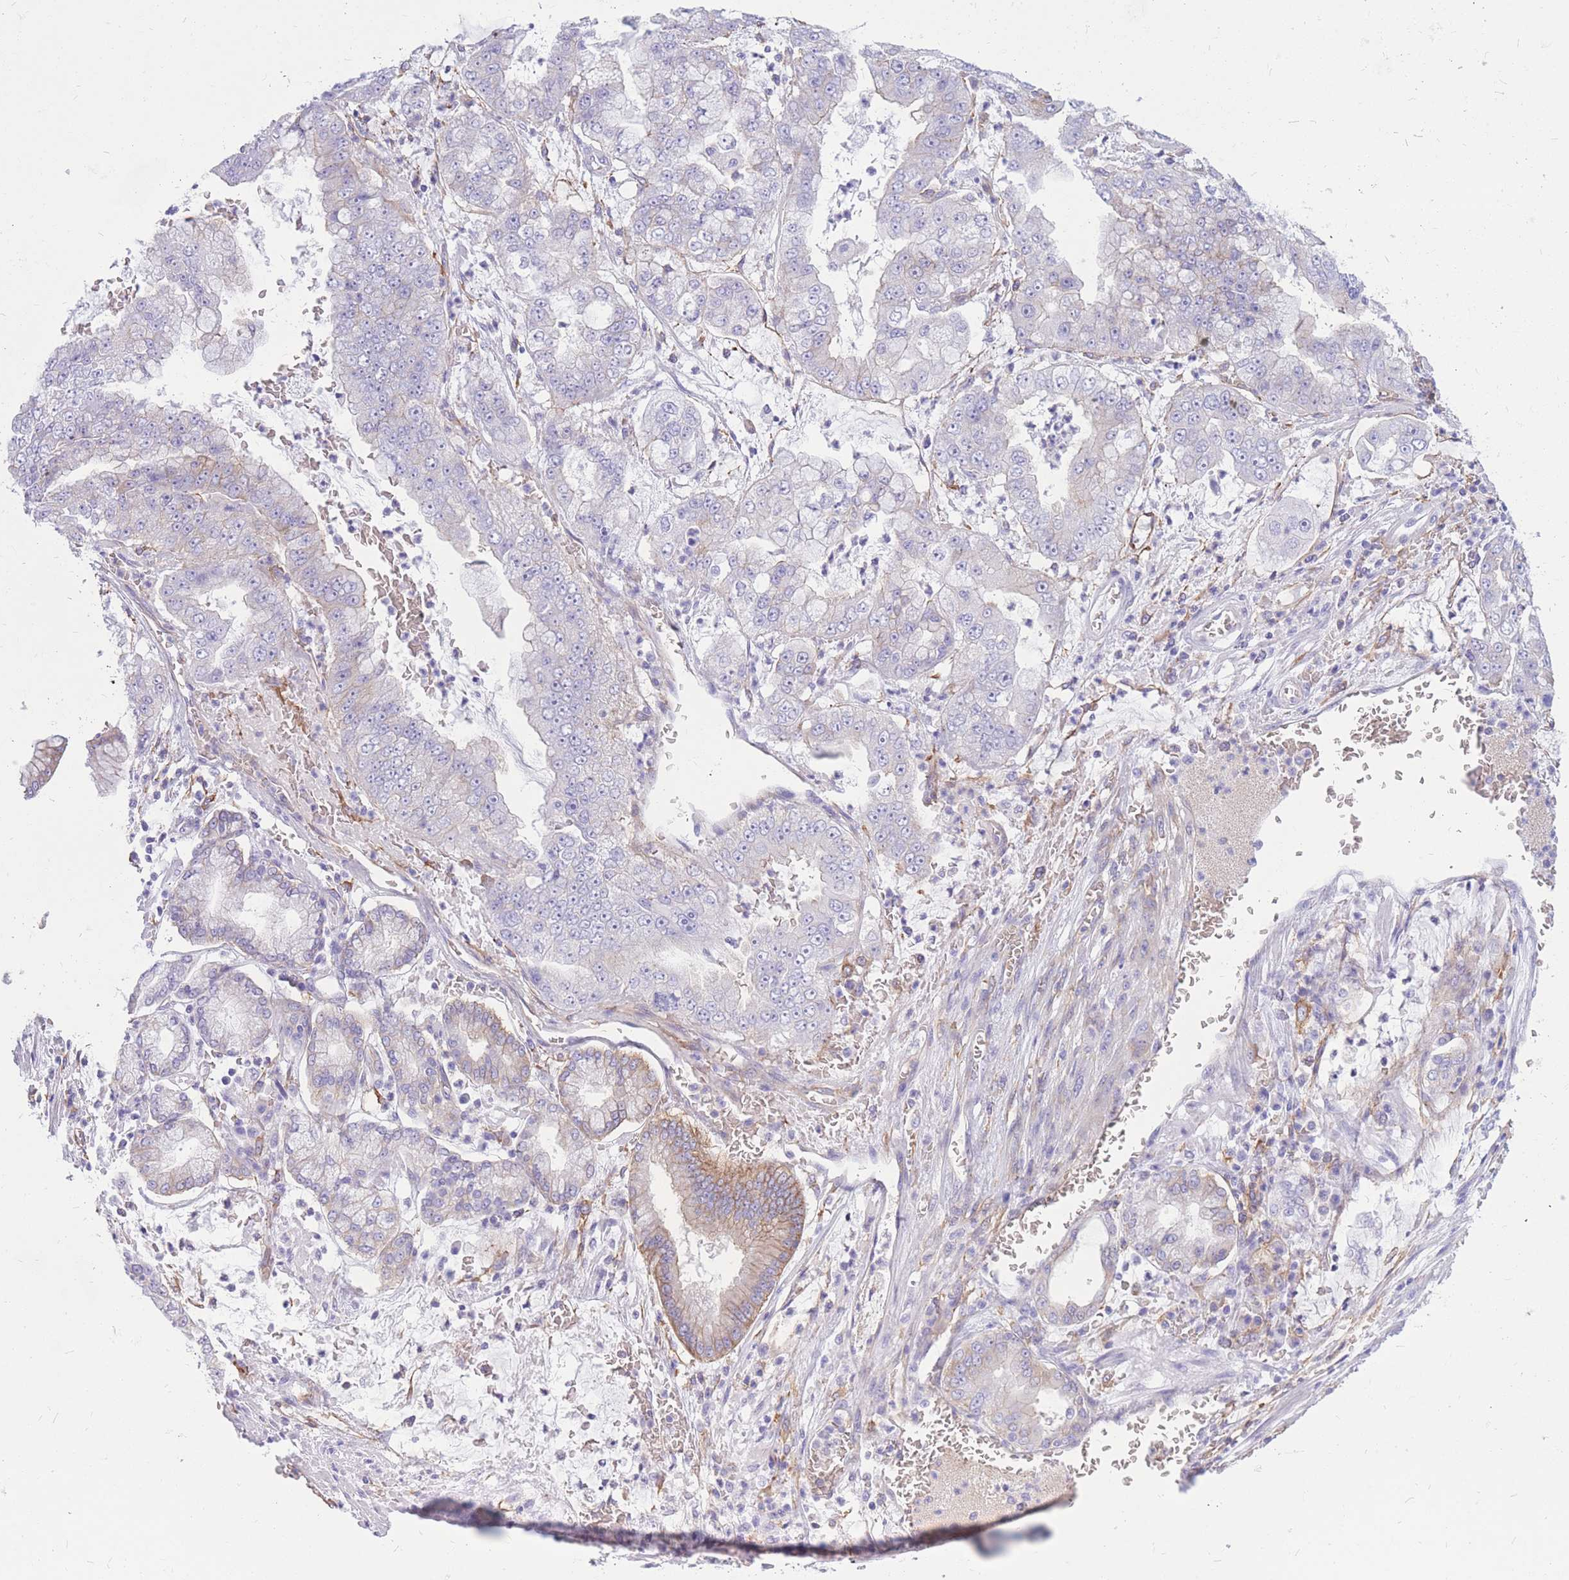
{"staining": {"intensity": "moderate", "quantity": "<25%", "location": "cytoplasmic/membranous"}, "tissue": "stomach cancer", "cell_type": "Tumor cells", "image_type": "cancer", "snomed": [{"axis": "morphology", "description": "Adenocarcinoma, NOS"}, {"axis": "topography", "description": "Stomach"}], "caption": "Immunohistochemical staining of stomach cancer (adenocarcinoma) displays low levels of moderate cytoplasmic/membranous expression in approximately <25% of tumor cells.", "gene": "ADD2", "patient": {"sex": "male", "age": 76}}